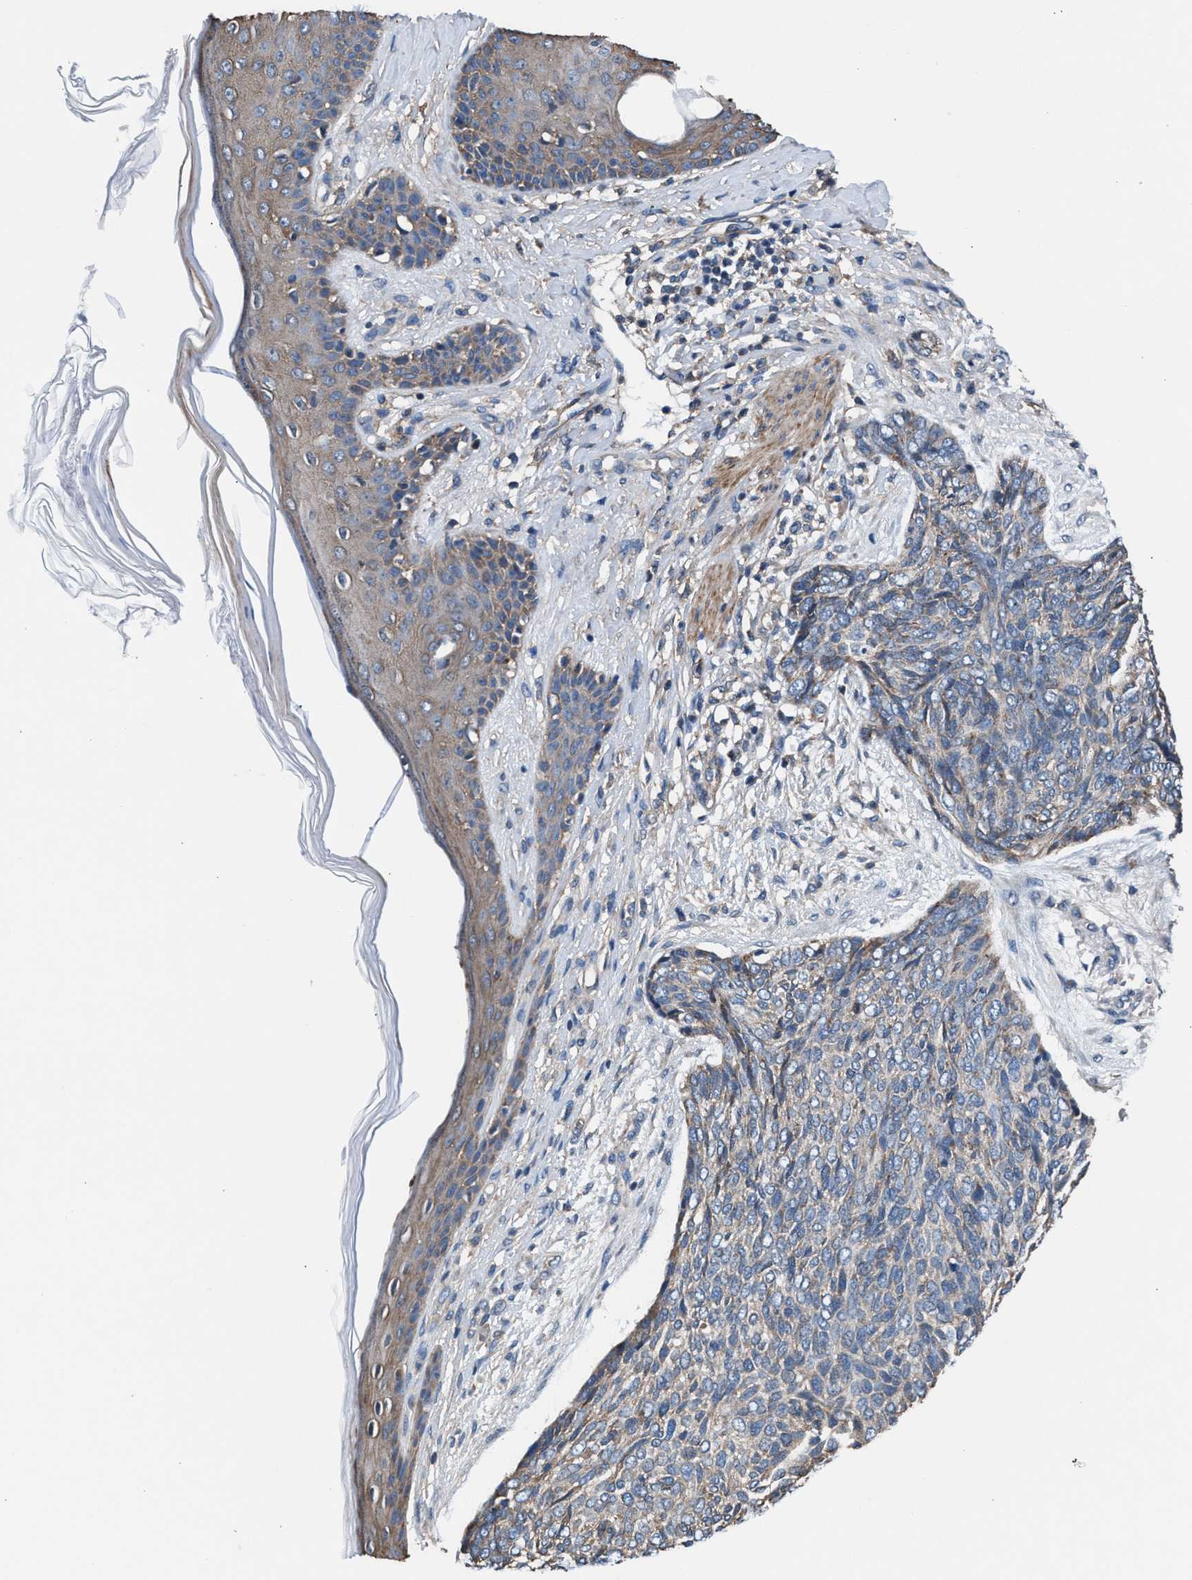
{"staining": {"intensity": "weak", "quantity": "25%-75%", "location": "cytoplasmic/membranous"}, "tissue": "skin cancer", "cell_type": "Tumor cells", "image_type": "cancer", "snomed": [{"axis": "morphology", "description": "Basal cell carcinoma"}, {"axis": "topography", "description": "Skin"}], "caption": "Protein staining of skin basal cell carcinoma tissue displays weak cytoplasmic/membranous staining in about 25%-75% of tumor cells.", "gene": "NKTR", "patient": {"sex": "female", "age": 84}}